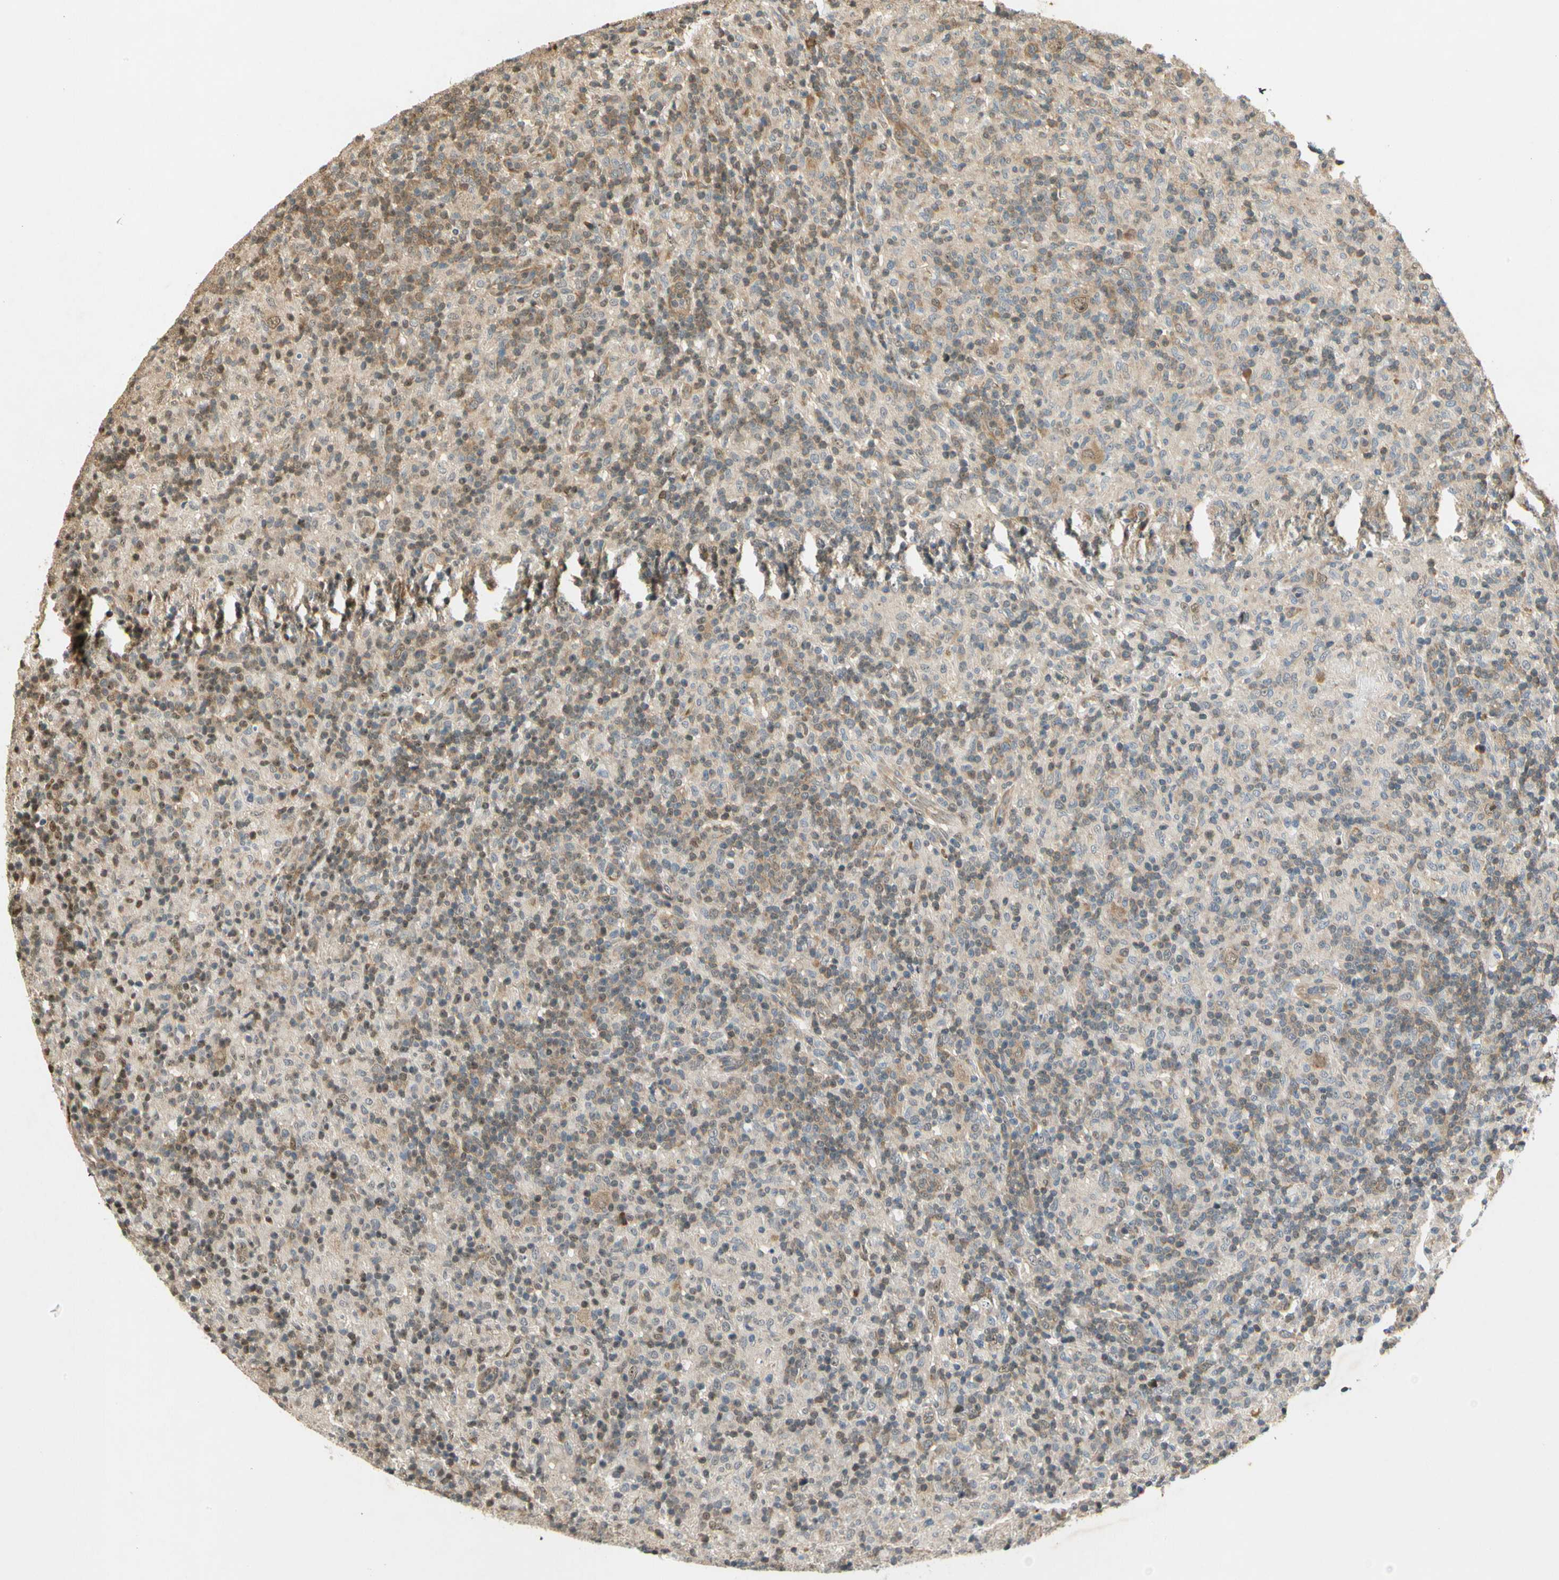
{"staining": {"intensity": "moderate", "quantity": ">75%", "location": "cytoplasmic/membranous"}, "tissue": "lymphoma", "cell_type": "Tumor cells", "image_type": "cancer", "snomed": [{"axis": "morphology", "description": "Hodgkin's disease, NOS"}, {"axis": "topography", "description": "Lymph node"}], "caption": "Immunohistochemical staining of human lymphoma shows moderate cytoplasmic/membranous protein expression in about >75% of tumor cells.", "gene": "EIF1AX", "patient": {"sex": "male", "age": 70}}